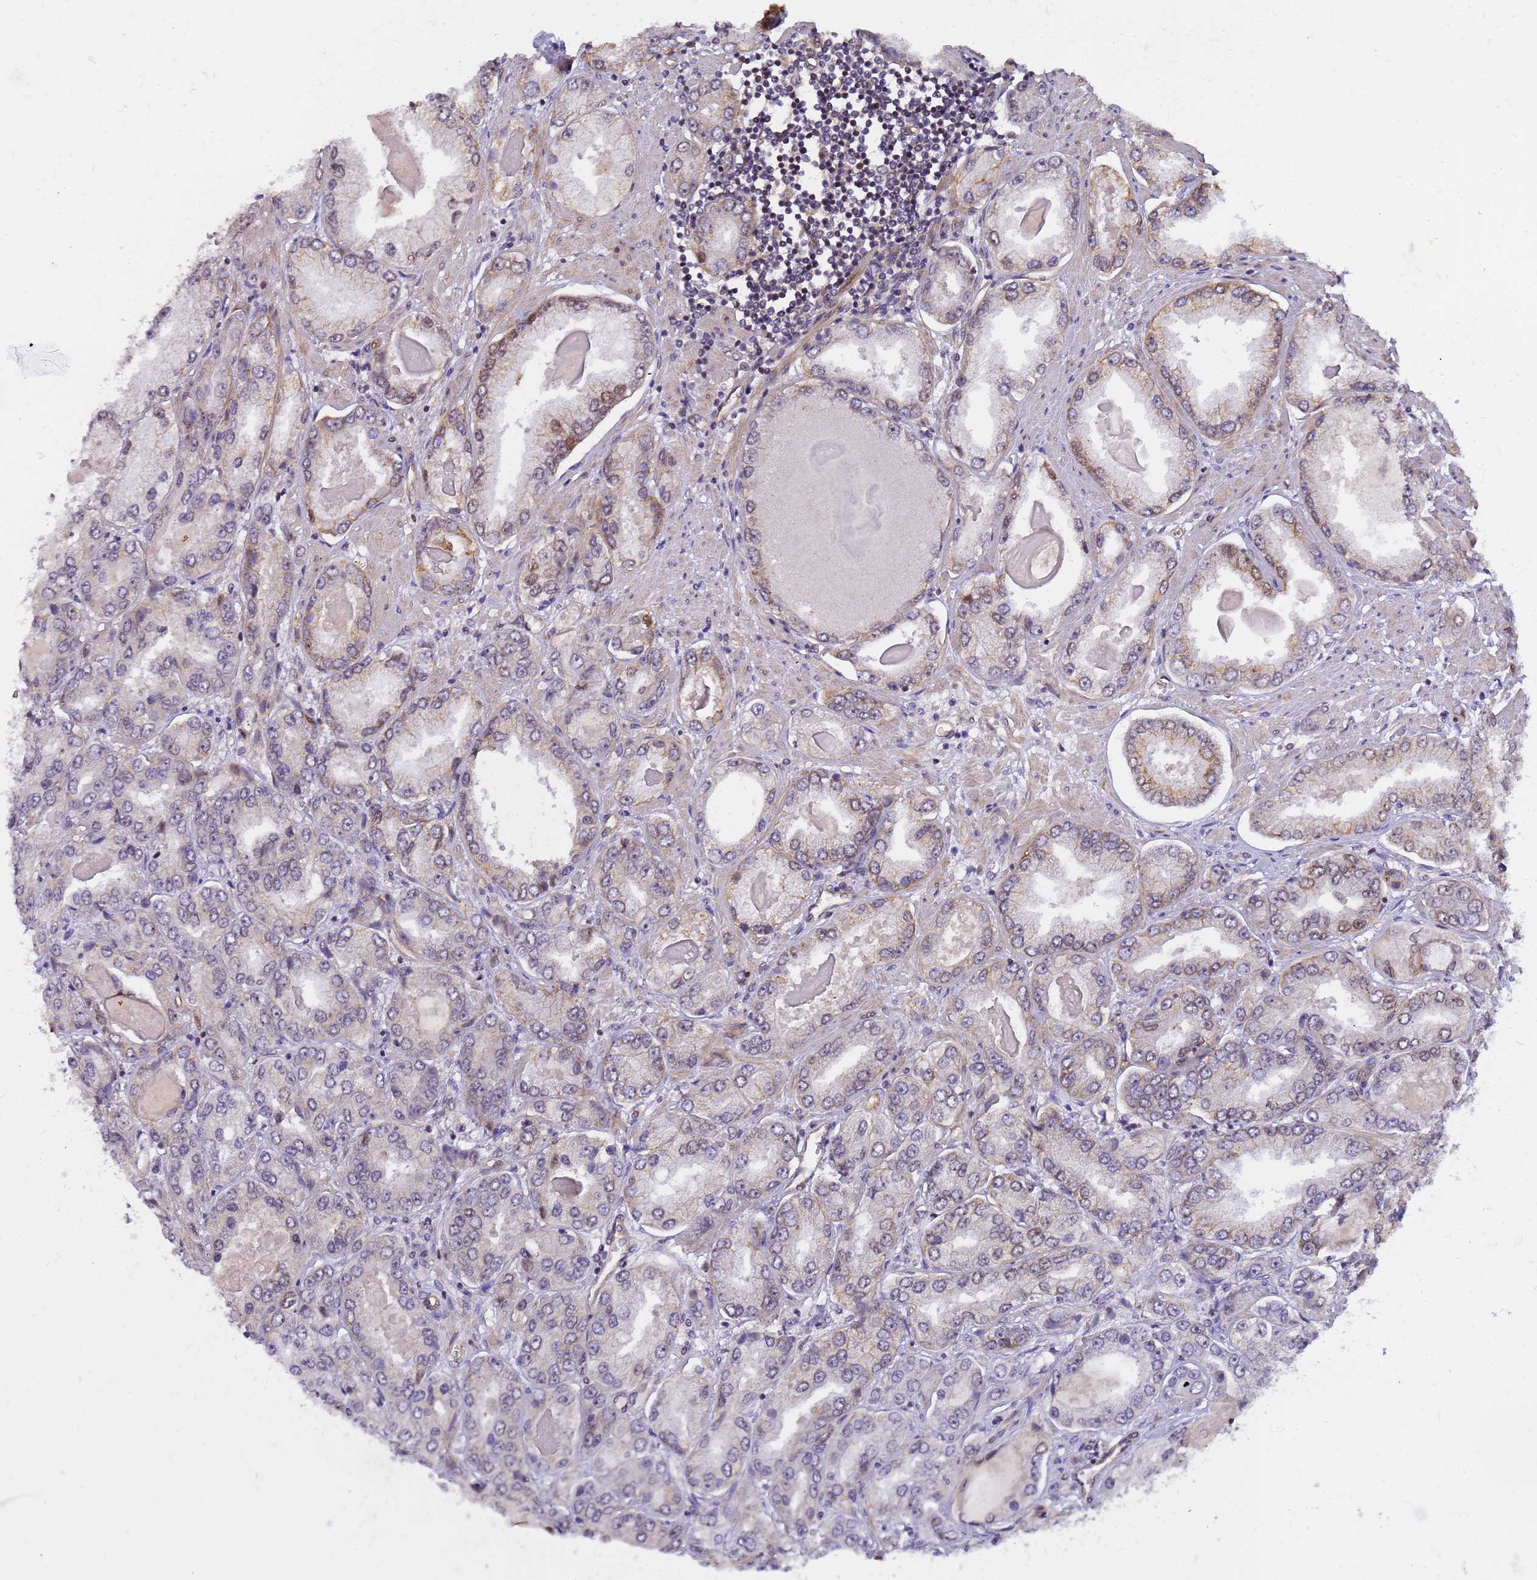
{"staining": {"intensity": "weak", "quantity": "25%-75%", "location": "cytoplasmic/membranous"}, "tissue": "prostate cancer", "cell_type": "Tumor cells", "image_type": "cancer", "snomed": [{"axis": "morphology", "description": "Adenocarcinoma, High grade"}, {"axis": "topography", "description": "Prostate"}], "caption": "Protein staining of prostate cancer tissue reveals weak cytoplasmic/membranous staining in about 25%-75% of tumor cells.", "gene": "EMC2", "patient": {"sex": "male", "age": 68}}